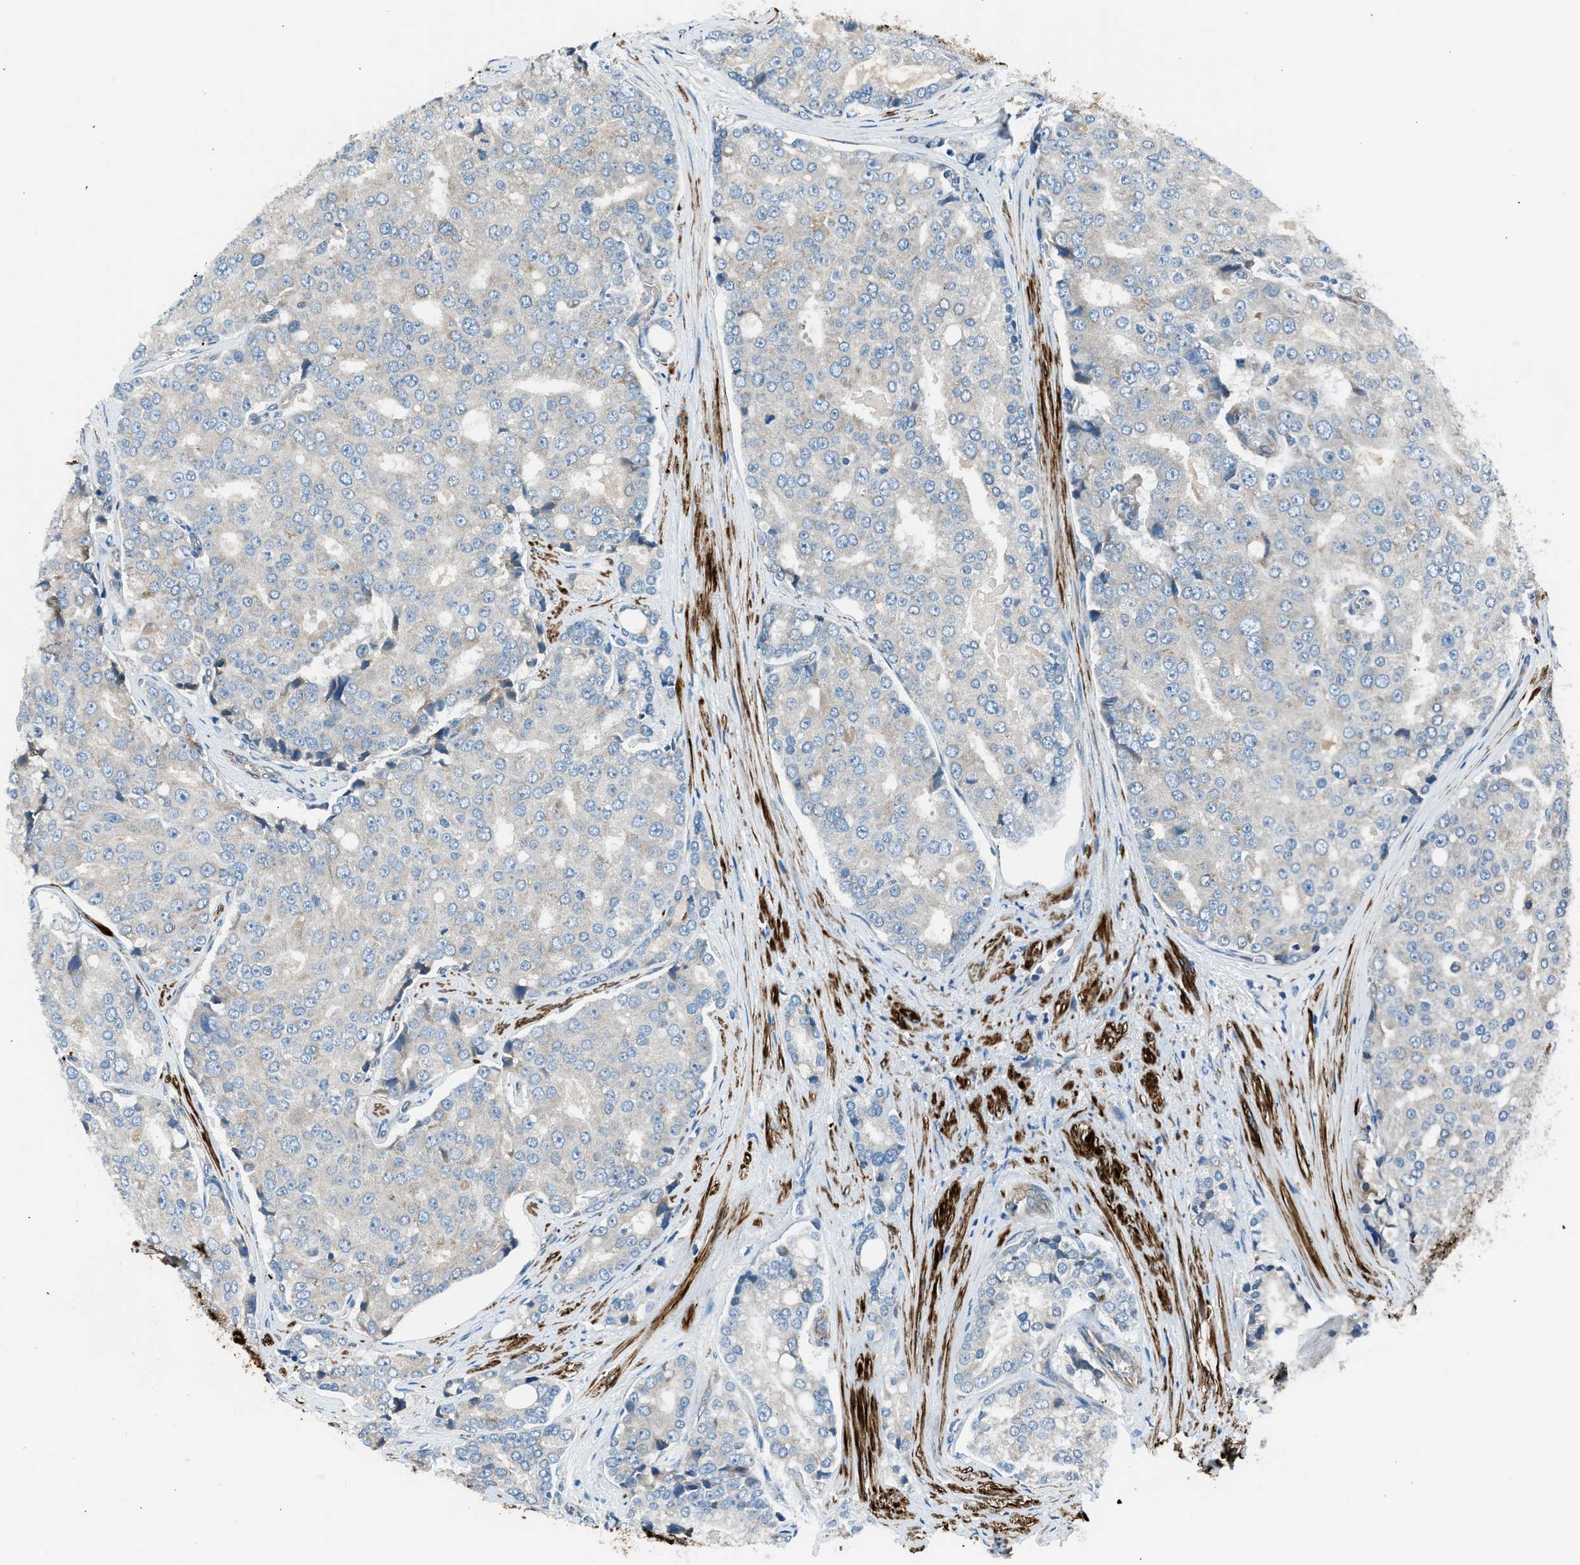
{"staining": {"intensity": "negative", "quantity": "none", "location": "none"}, "tissue": "prostate cancer", "cell_type": "Tumor cells", "image_type": "cancer", "snomed": [{"axis": "morphology", "description": "Adenocarcinoma, High grade"}, {"axis": "topography", "description": "Prostate"}], "caption": "This photomicrograph is of prostate high-grade adenocarcinoma stained with immunohistochemistry (IHC) to label a protein in brown with the nuclei are counter-stained blue. There is no expression in tumor cells. The staining is performed using DAB brown chromogen with nuclei counter-stained in using hematoxylin.", "gene": "LMBR1", "patient": {"sex": "male", "age": 50}}